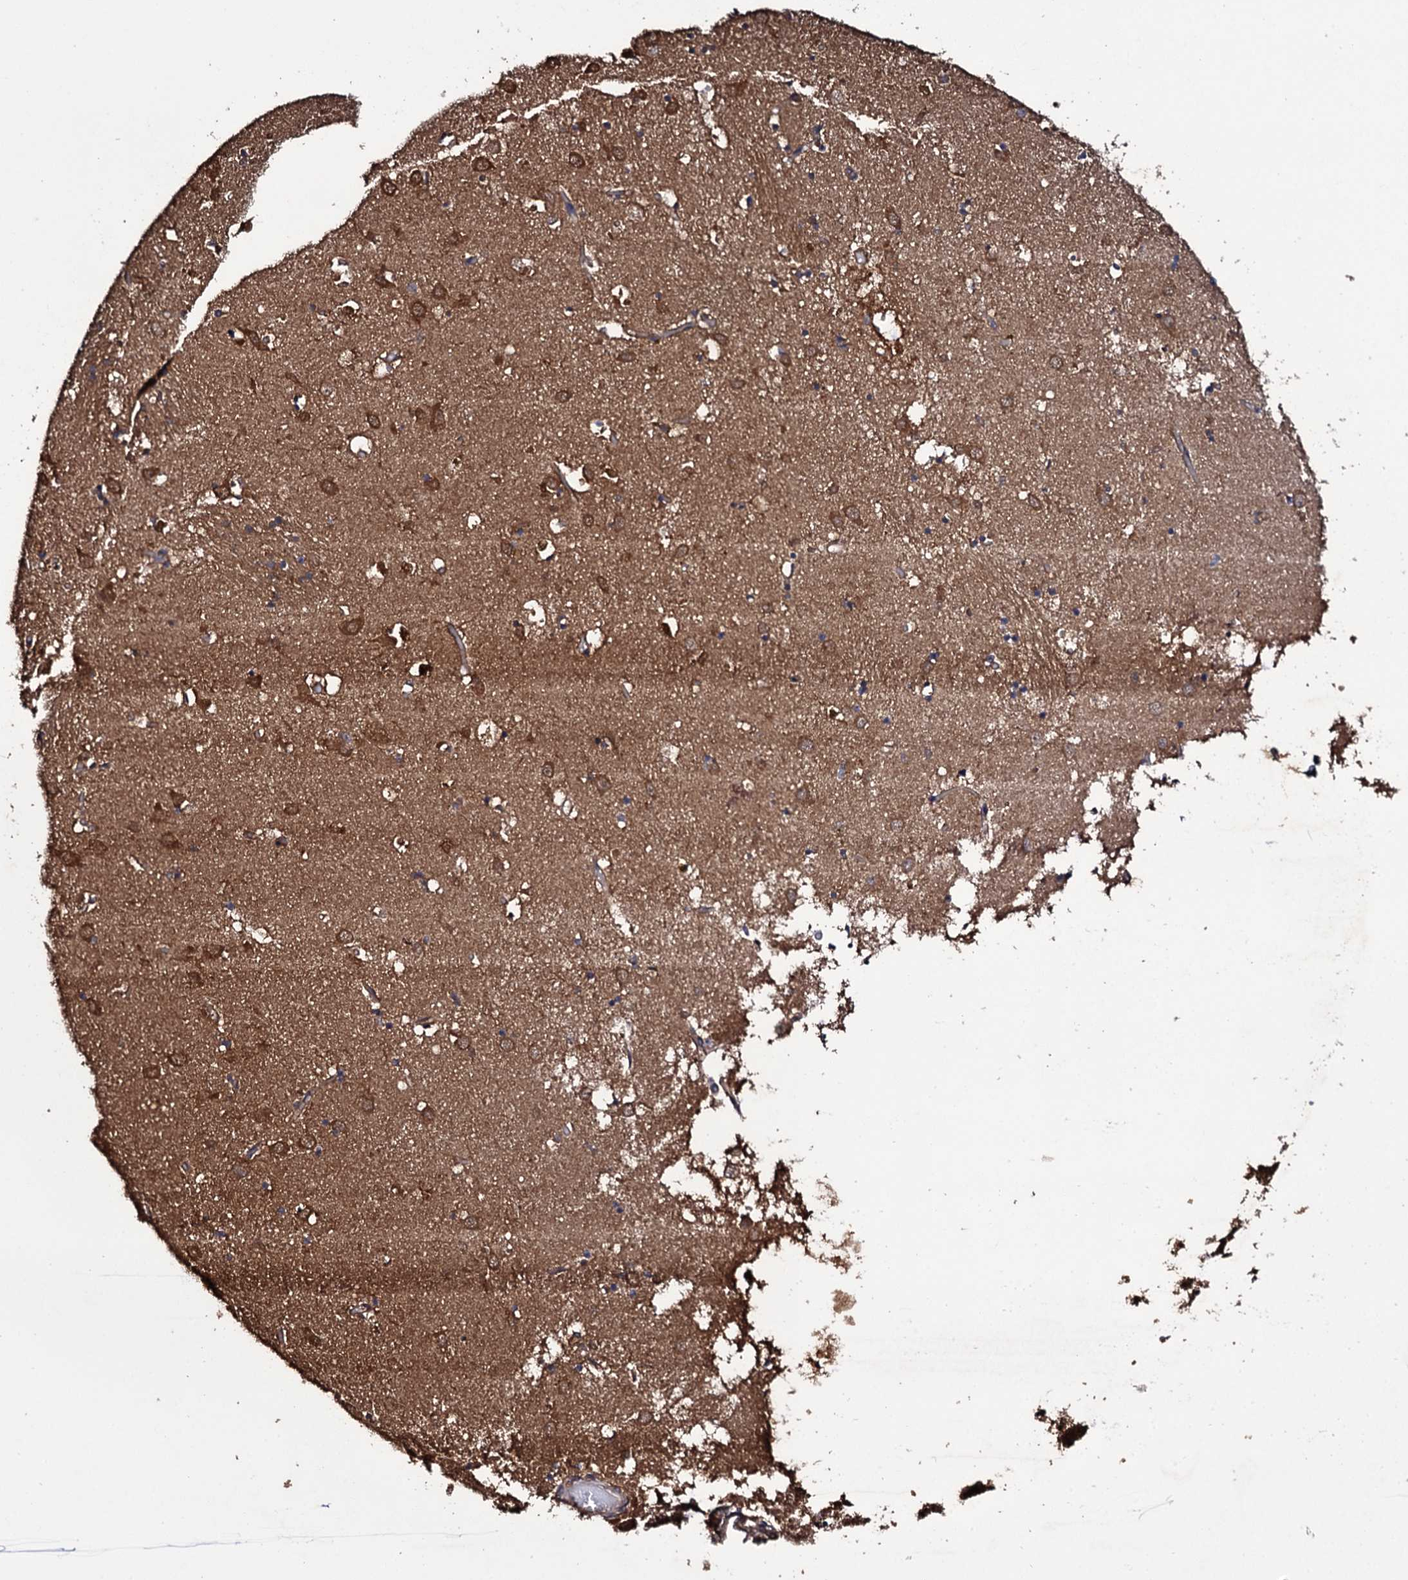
{"staining": {"intensity": "moderate", "quantity": "25%-75%", "location": "cytoplasmic/membranous"}, "tissue": "caudate", "cell_type": "Glial cells", "image_type": "normal", "snomed": [{"axis": "morphology", "description": "Normal tissue, NOS"}, {"axis": "topography", "description": "Lateral ventricle wall"}], "caption": "High-power microscopy captured an immunohistochemistry image of normal caudate, revealing moderate cytoplasmic/membranous positivity in about 25%-75% of glial cells. Ihc stains the protein in brown and the nuclei are stained blue.", "gene": "CRYL1", "patient": {"sex": "male", "age": 70}}